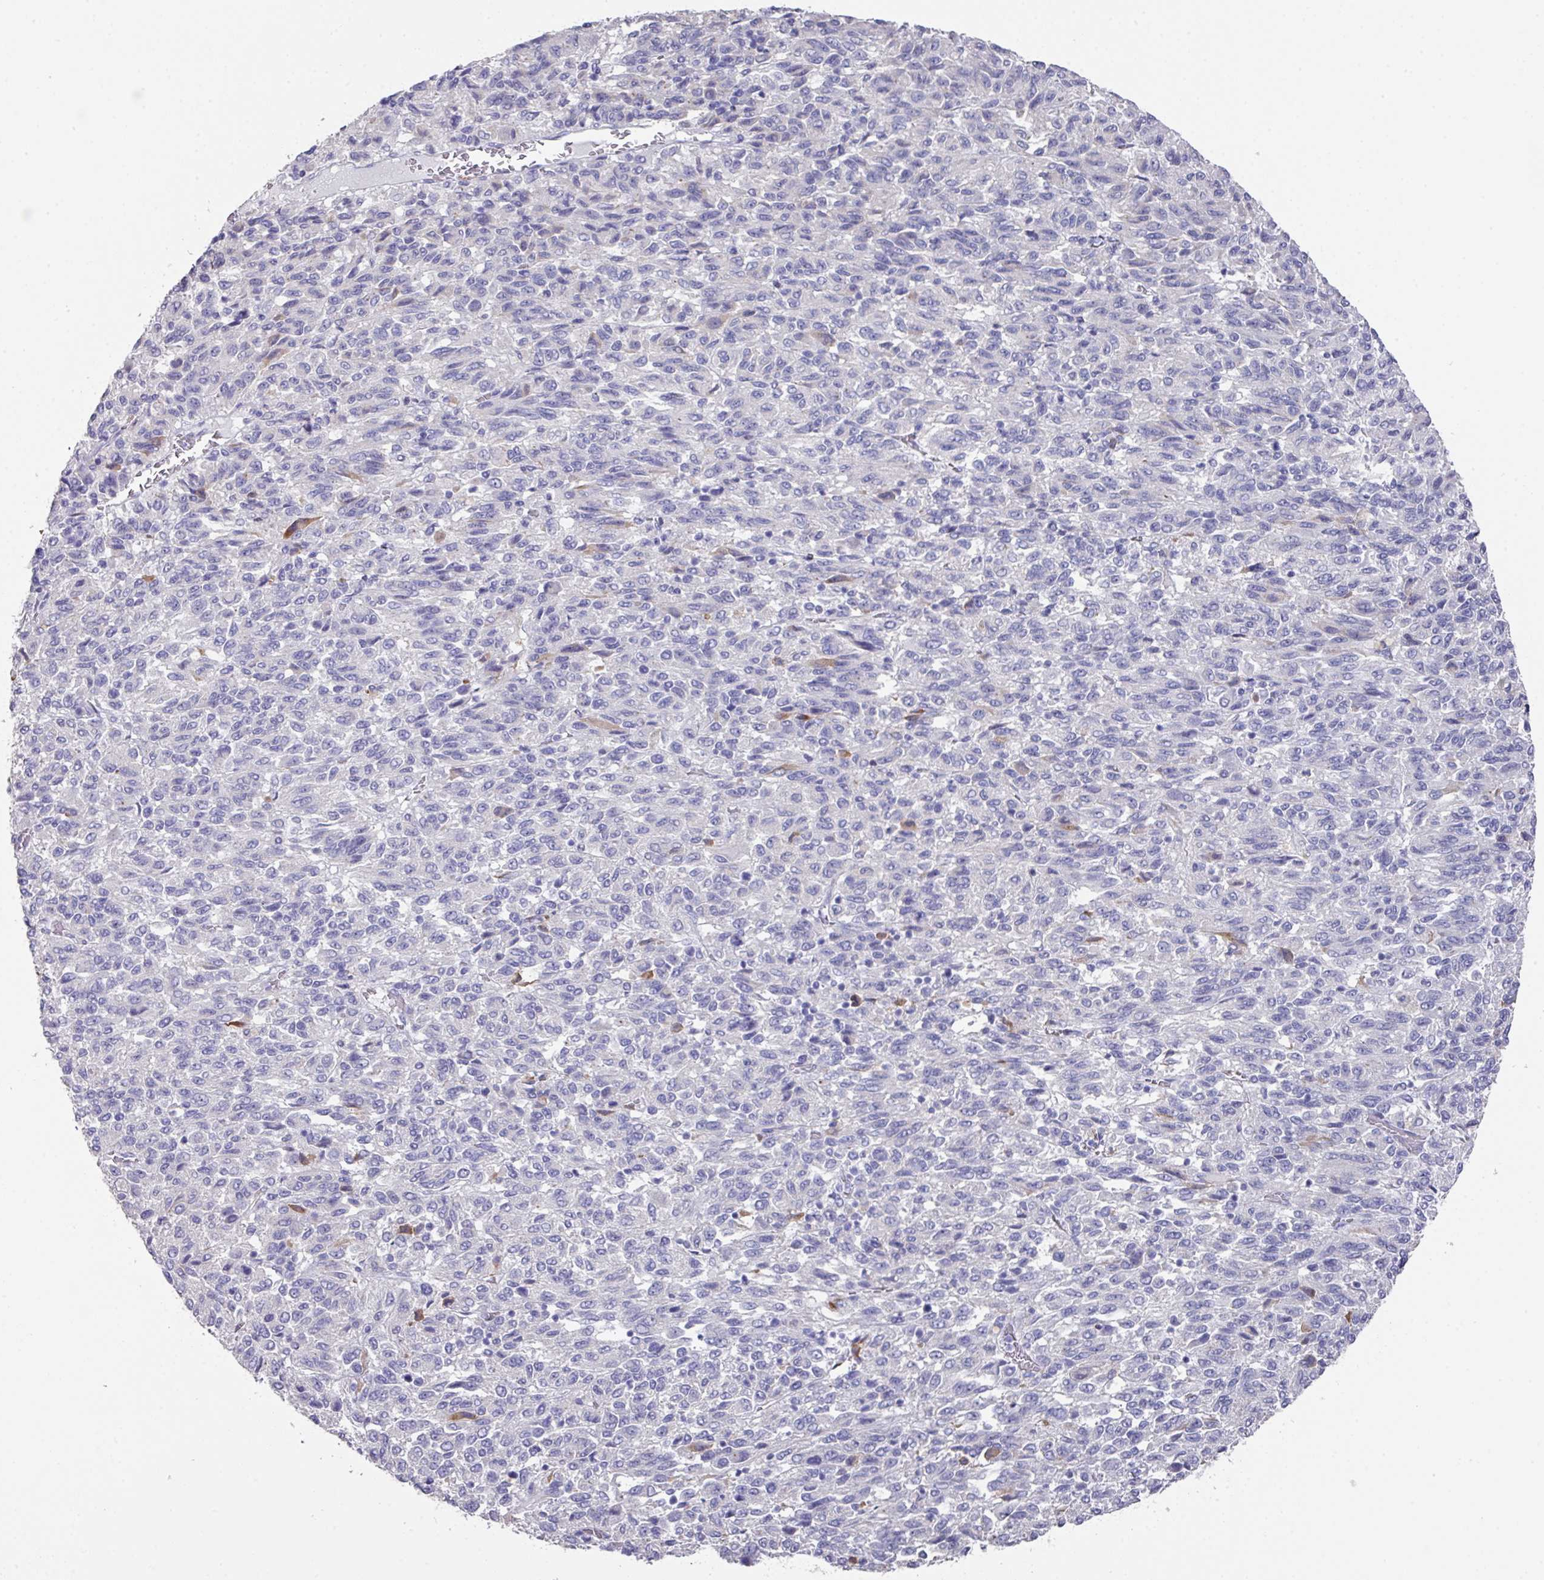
{"staining": {"intensity": "negative", "quantity": "none", "location": "none"}, "tissue": "melanoma", "cell_type": "Tumor cells", "image_type": "cancer", "snomed": [{"axis": "morphology", "description": "Malignant melanoma, Metastatic site"}, {"axis": "topography", "description": "Lung"}], "caption": "Tumor cells are negative for protein expression in human melanoma. Nuclei are stained in blue.", "gene": "DAZL", "patient": {"sex": "male", "age": 64}}